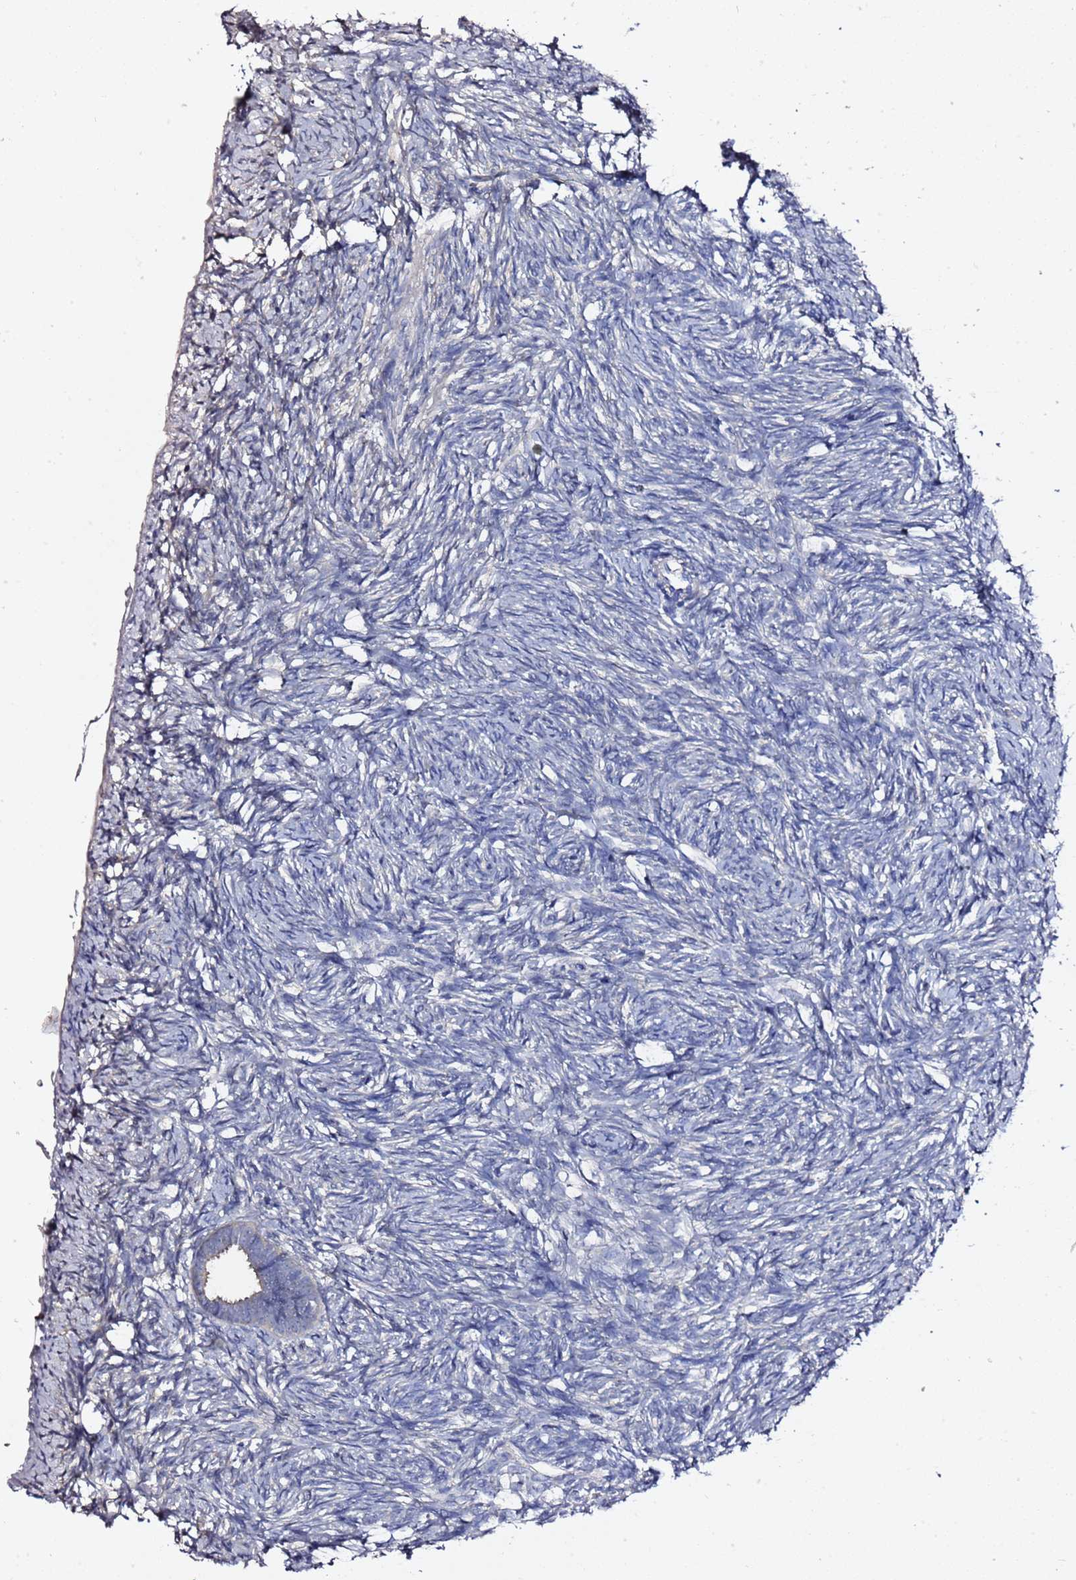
{"staining": {"intensity": "negative", "quantity": "none", "location": "none"}, "tissue": "ovary", "cell_type": "Follicle cells", "image_type": "normal", "snomed": [{"axis": "morphology", "description": "Normal tissue, NOS"}, {"axis": "topography", "description": "Ovary"}], "caption": "Protein analysis of normal ovary displays no significant expression in follicle cells. (DAB (3,3'-diaminobenzidine) immunohistochemistry with hematoxylin counter stain).", "gene": "RABL2A", "patient": {"sex": "female", "age": 51}}